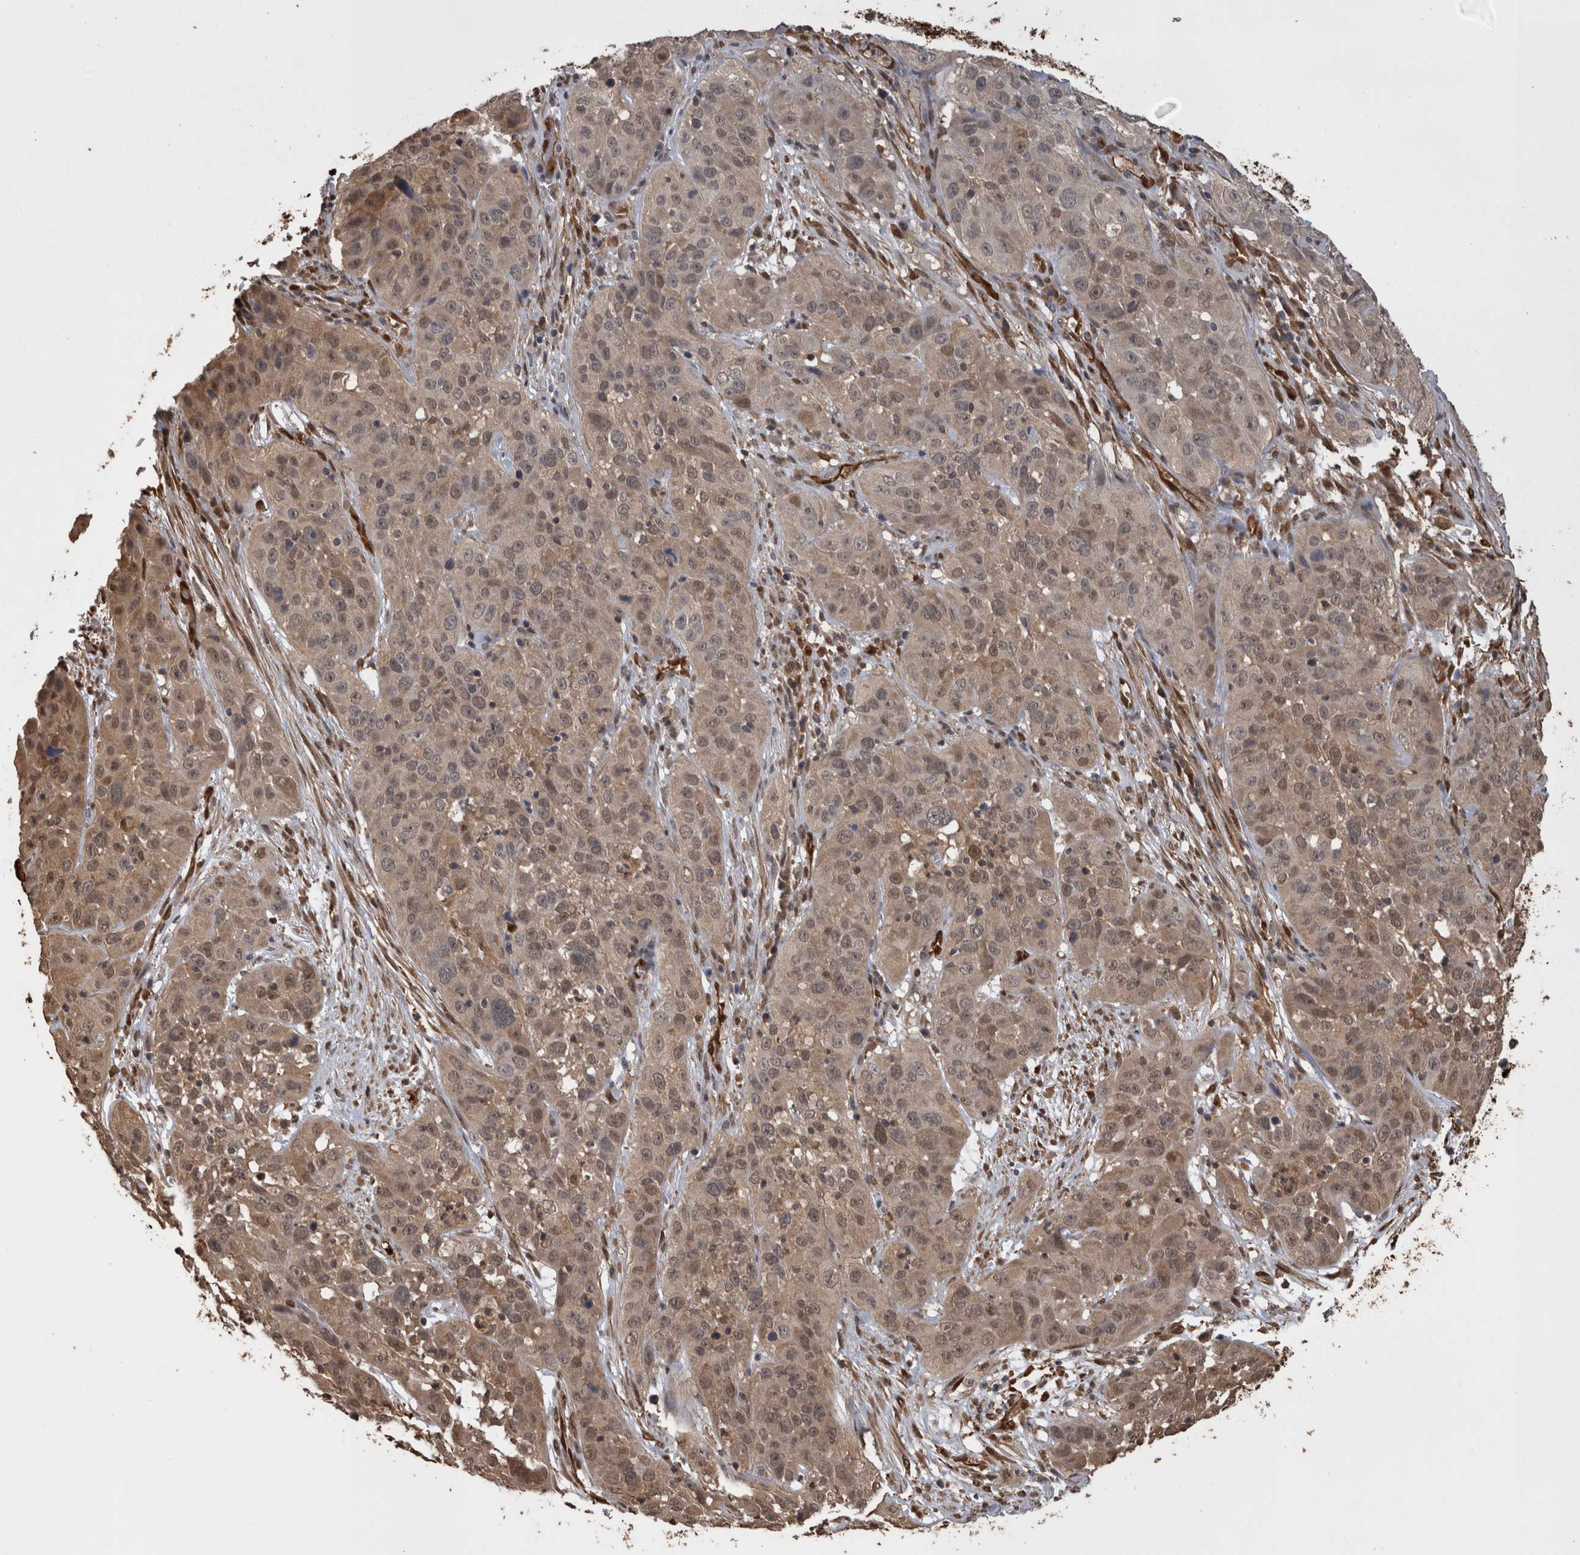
{"staining": {"intensity": "weak", "quantity": ">75%", "location": "cytoplasmic/membranous,nuclear"}, "tissue": "cervical cancer", "cell_type": "Tumor cells", "image_type": "cancer", "snomed": [{"axis": "morphology", "description": "Squamous cell carcinoma, NOS"}, {"axis": "topography", "description": "Cervix"}], "caption": "DAB immunohistochemical staining of cervical cancer (squamous cell carcinoma) demonstrates weak cytoplasmic/membranous and nuclear protein positivity in about >75% of tumor cells.", "gene": "LXN", "patient": {"sex": "female", "age": 32}}